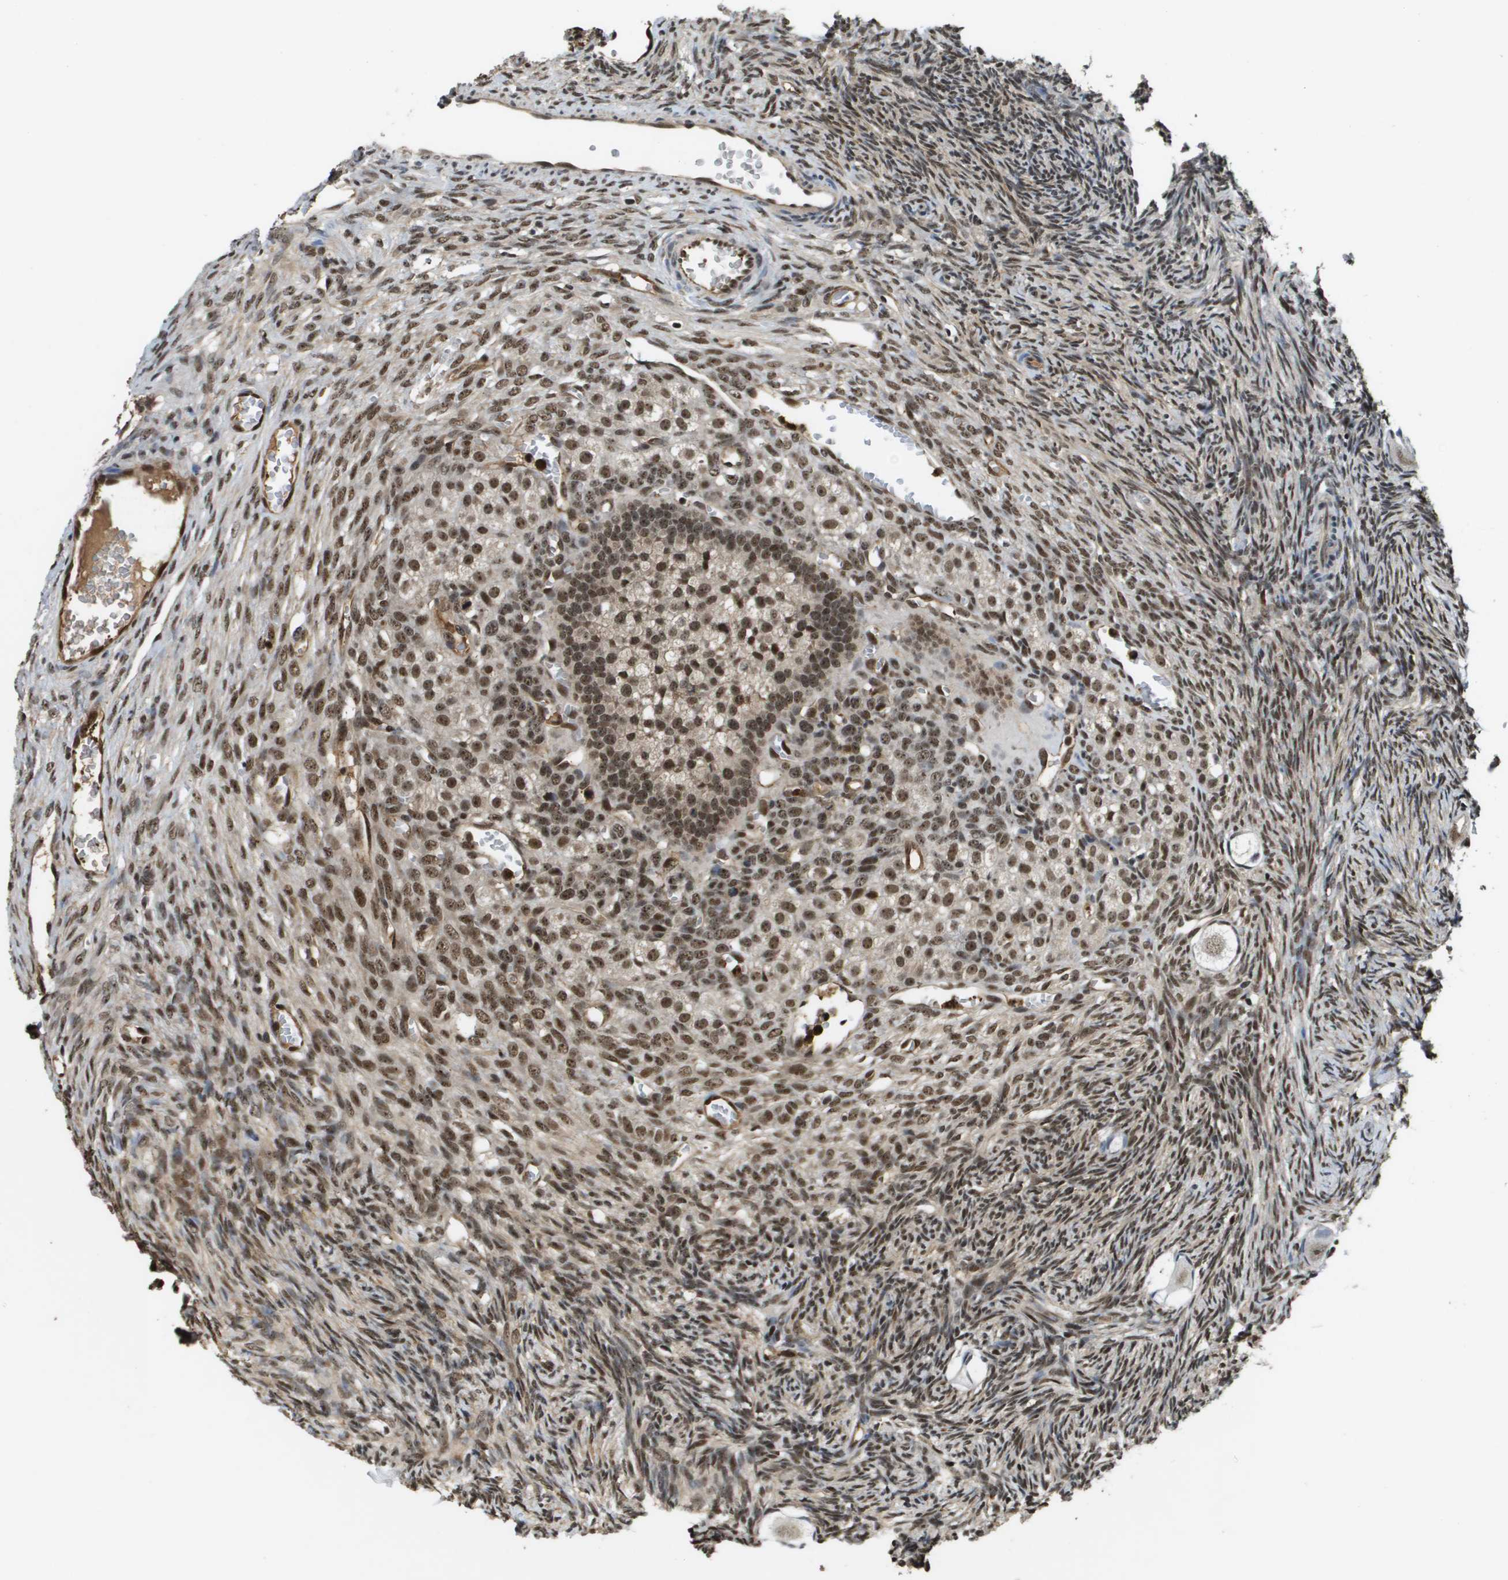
{"staining": {"intensity": "strong", "quantity": ">75%", "location": "nuclear"}, "tissue": "ovary", "cell_type": "Follicle cells", "image_type": "normal", "snomed": [{"axis": "morphology", "description": "Normal tissue, NOS"}, {"axis": "topography", "description": "Ovary"}], "caption": "The photomicrograph demonstrates a brown stain indicating the presence of a protein in the nuclear of follicle cells in ovary.", "gene": "EP400", "patient": {"sex": "female", "age": 27}}